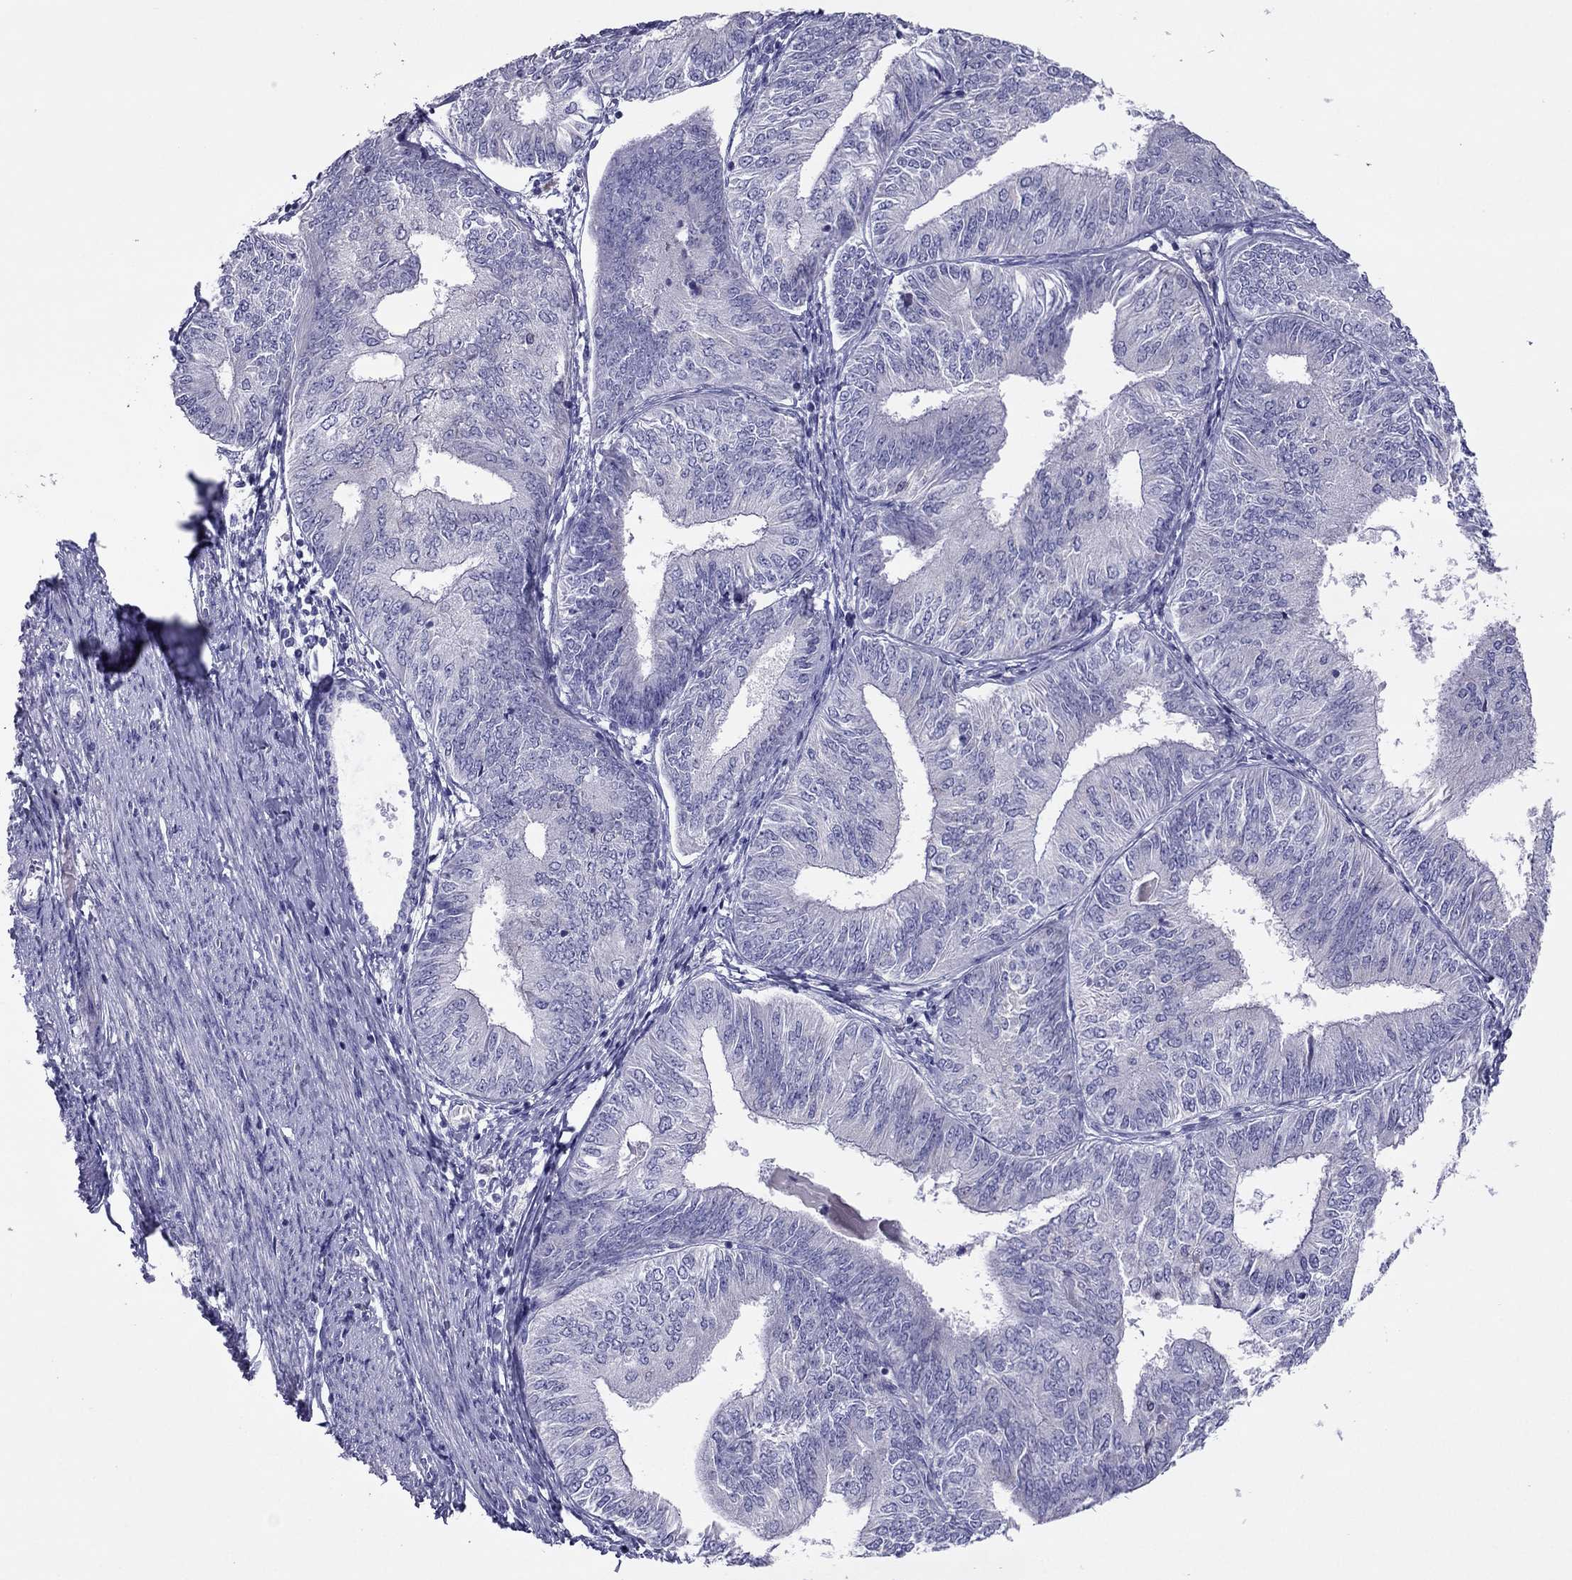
{"staining": {"intensity": "negative", "quantity": "none", "location": "none"}, "tissue": "endometrial cancer", "cell_type": "Tumor cells", "image_type": "cancer", "snomed": [{"axis": "morphology", "description": "Adenocarcinoma, NOS"}, {"axis": "topography", "description": "Endometrium"}], "caption": "A high-resolution photomicrograph shows immunohistochemistry staining of adenocarcinoma (endometrial), which exhibits no significant staining in tumor cells.", "gene": "MAEL", "patient": {"sex": "female", "age": 58}}